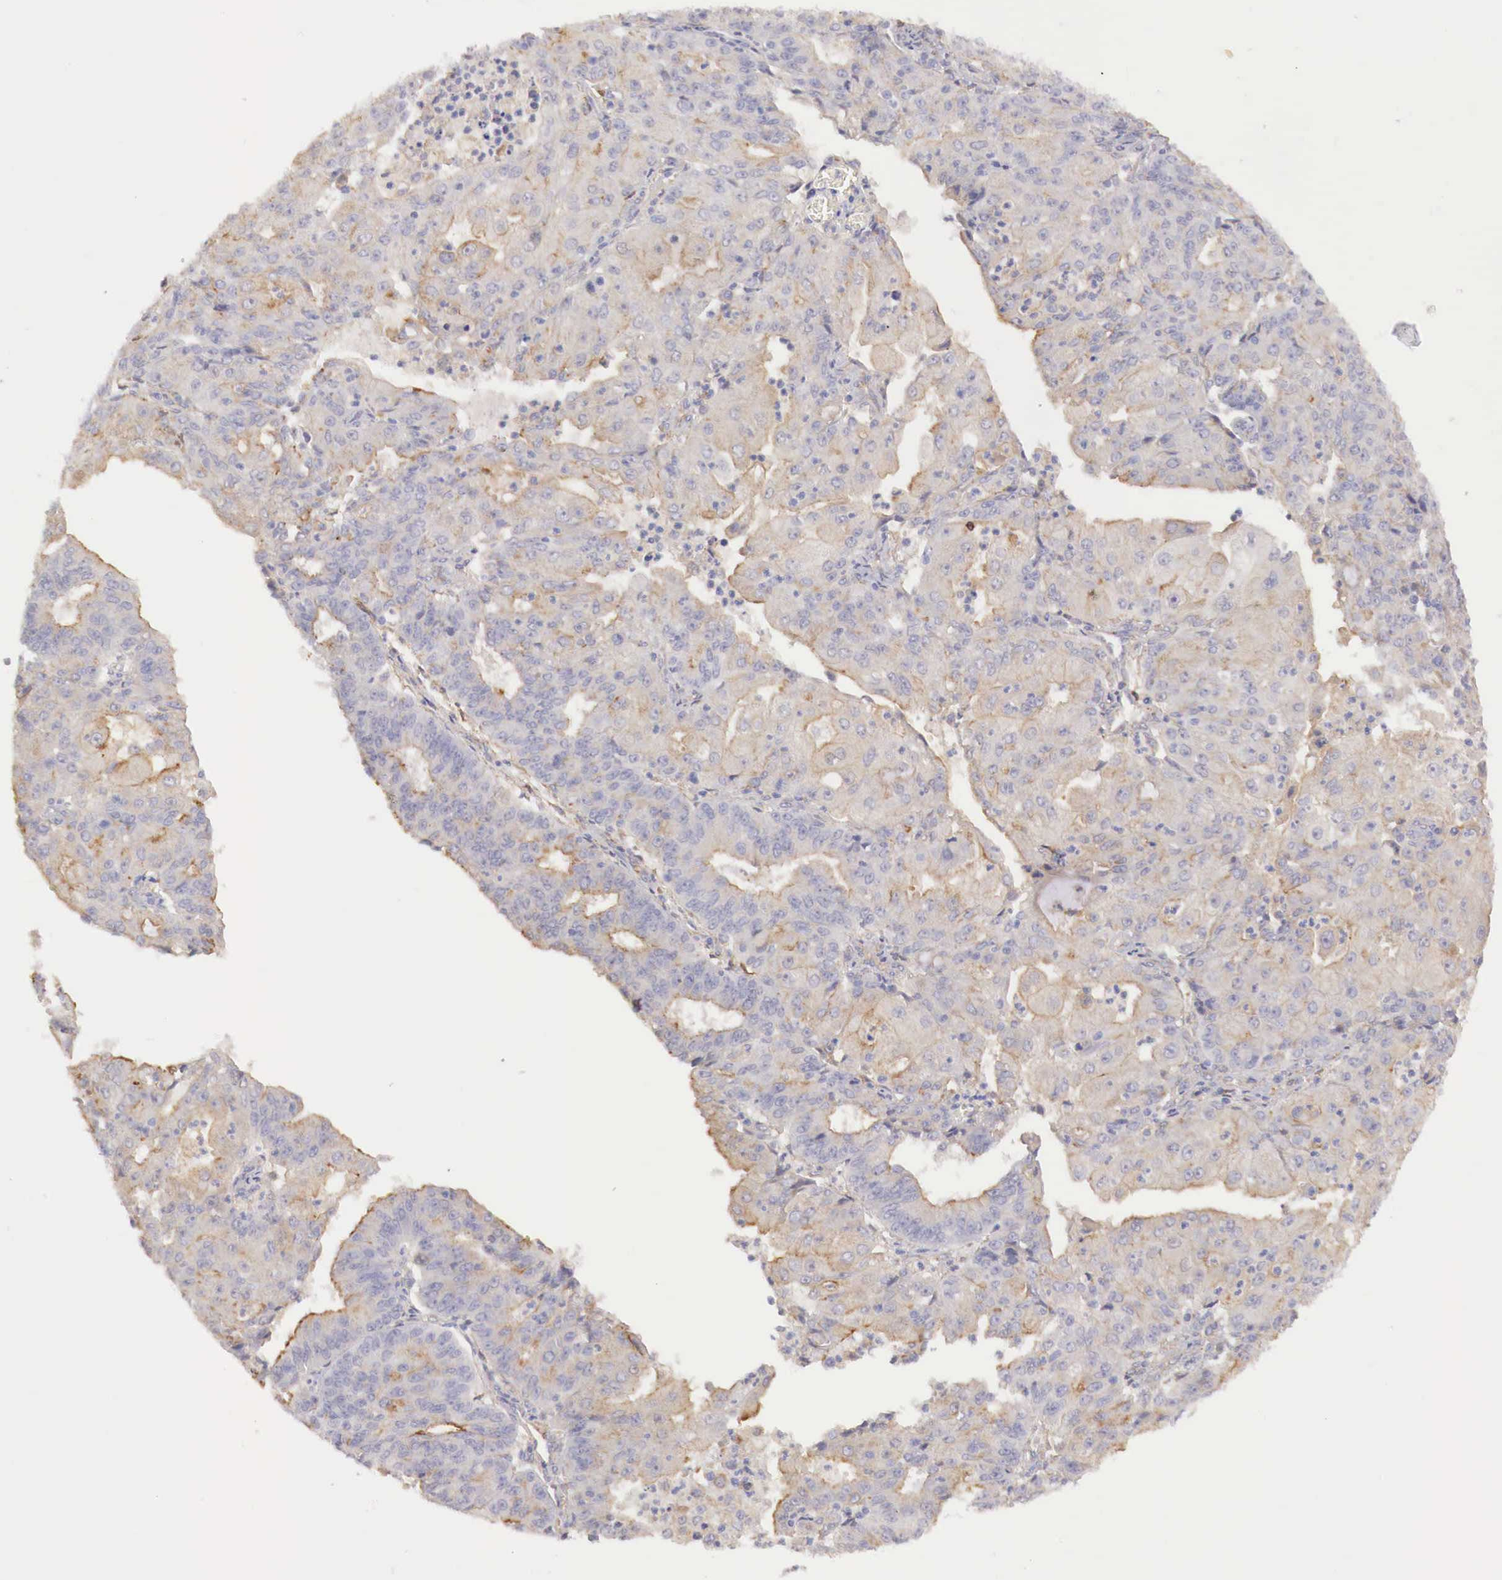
{"staining": {"intensity": "weak", "quantity": ">75%", "location": "cytoplasmic/membranous"}, "tissue": "endometrial cancer", "cell_type": "Tumor cells", "image_type": "cancer", "snomed": [{"axis": "morphology", "description": "Adenocarcinoma, NOS"}, {"axis": "topography", "description": "Endometrium"}], "caption": "A photomicrograph showing weak cytoplasmic/membranous expression in about >75% of tumor cells in adenocarcinoma (endometrial), as visualized by brown immunohistochemical staining.", "gene": "KLHDC7B", "patient": {"sex": "female", "age": 56}}